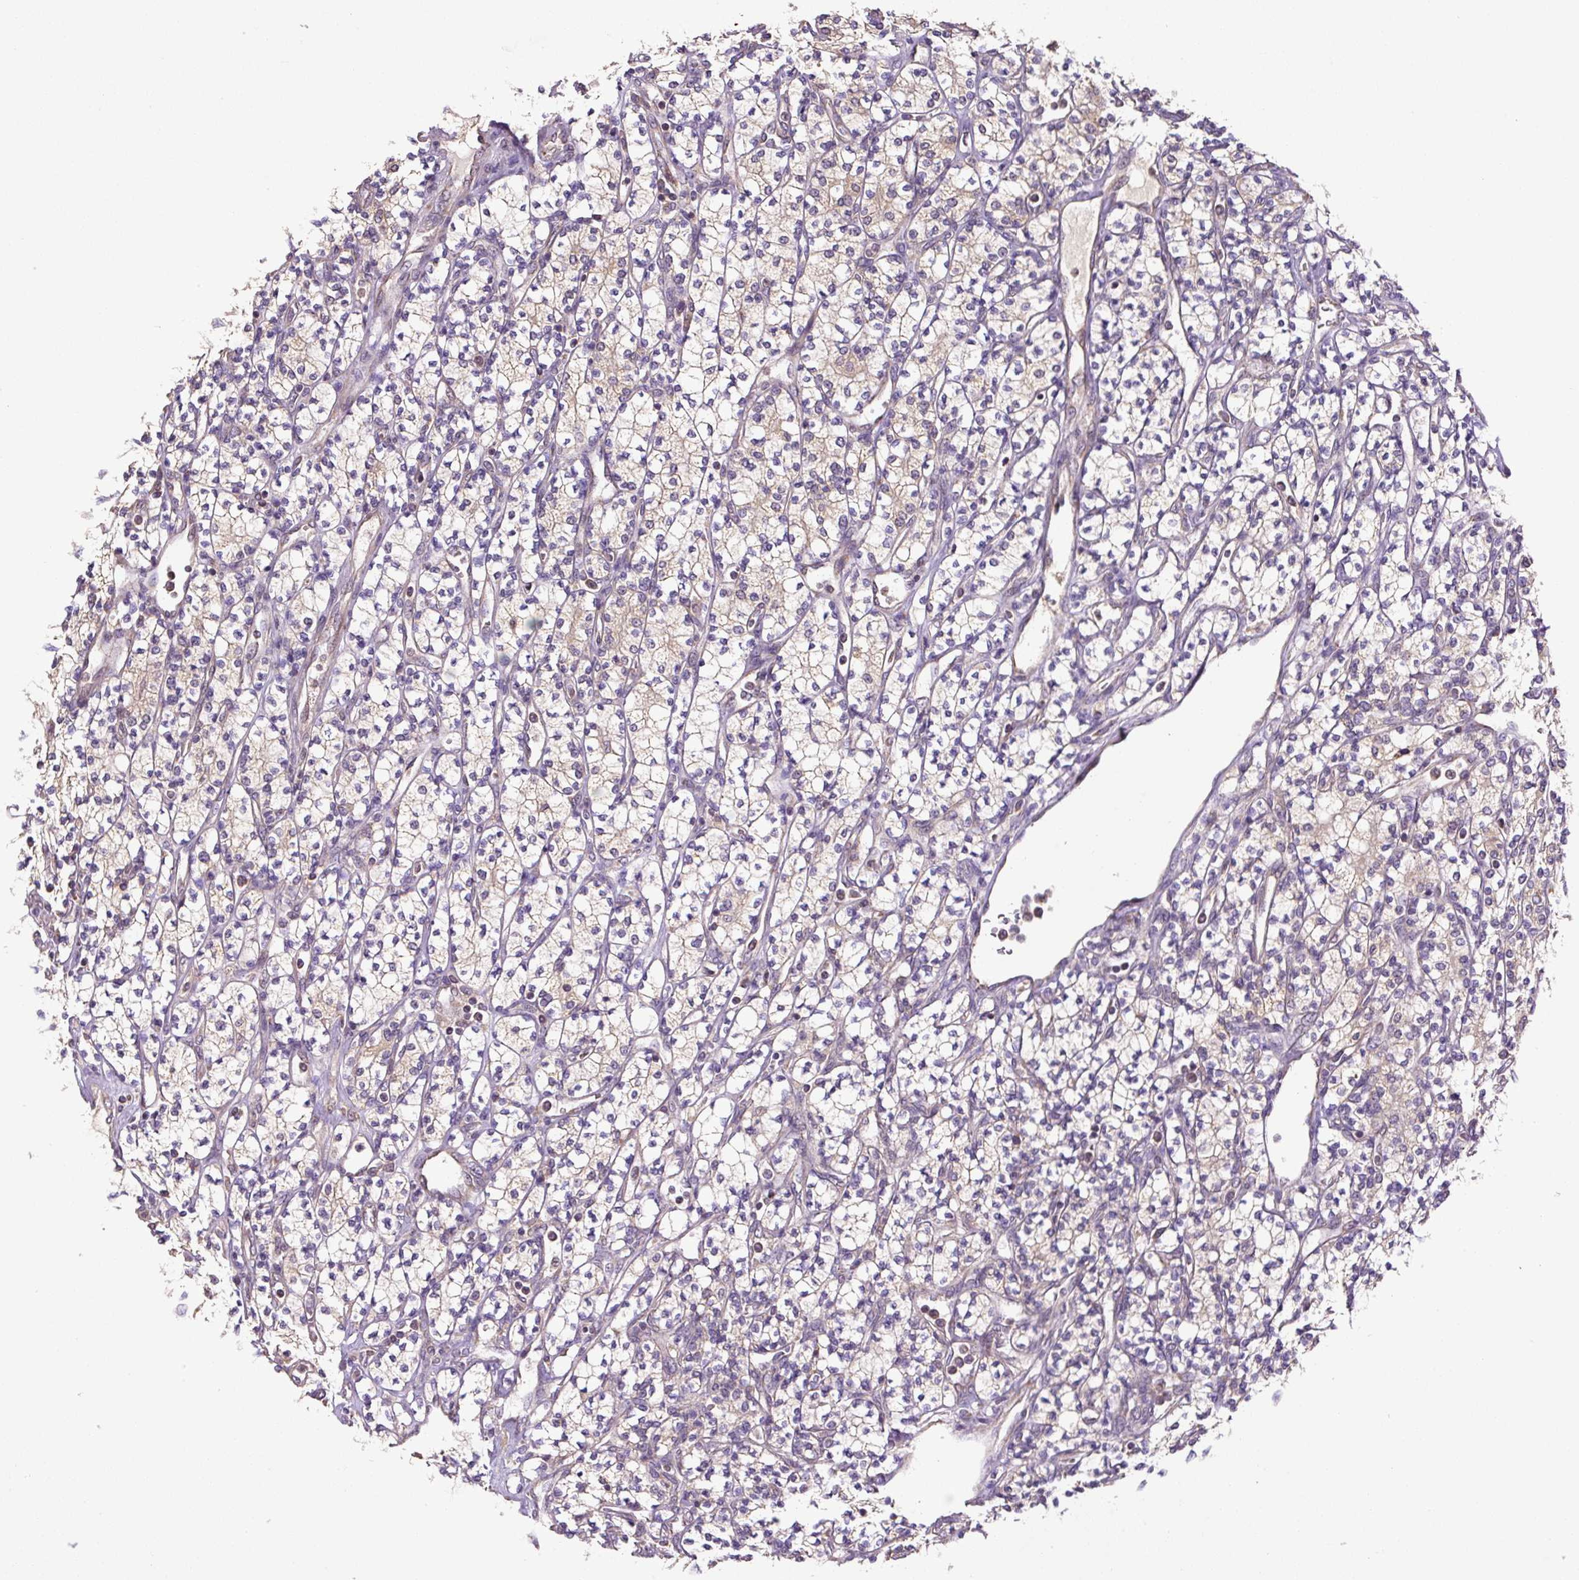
{"staining": {"intensity": "weak", "quantity": "<25%", "location": "cytoplasmic/membranous"}, "tissue": "renal cancer", "cell_type": "Tumor cells", "image_type": "cancer", "snomed": [{"axis": "morphology", "description": "Adenocarcinoma, NOS"}, {"axis": "topography", "description": "Kidney"}], "caption": "Immunohistochemical staining of human adenocarcinoma (renal) reveals no significant positivity in tumor cells.", "gene": "MFSD9", "patient": {"sex": "male", "age": 77}}